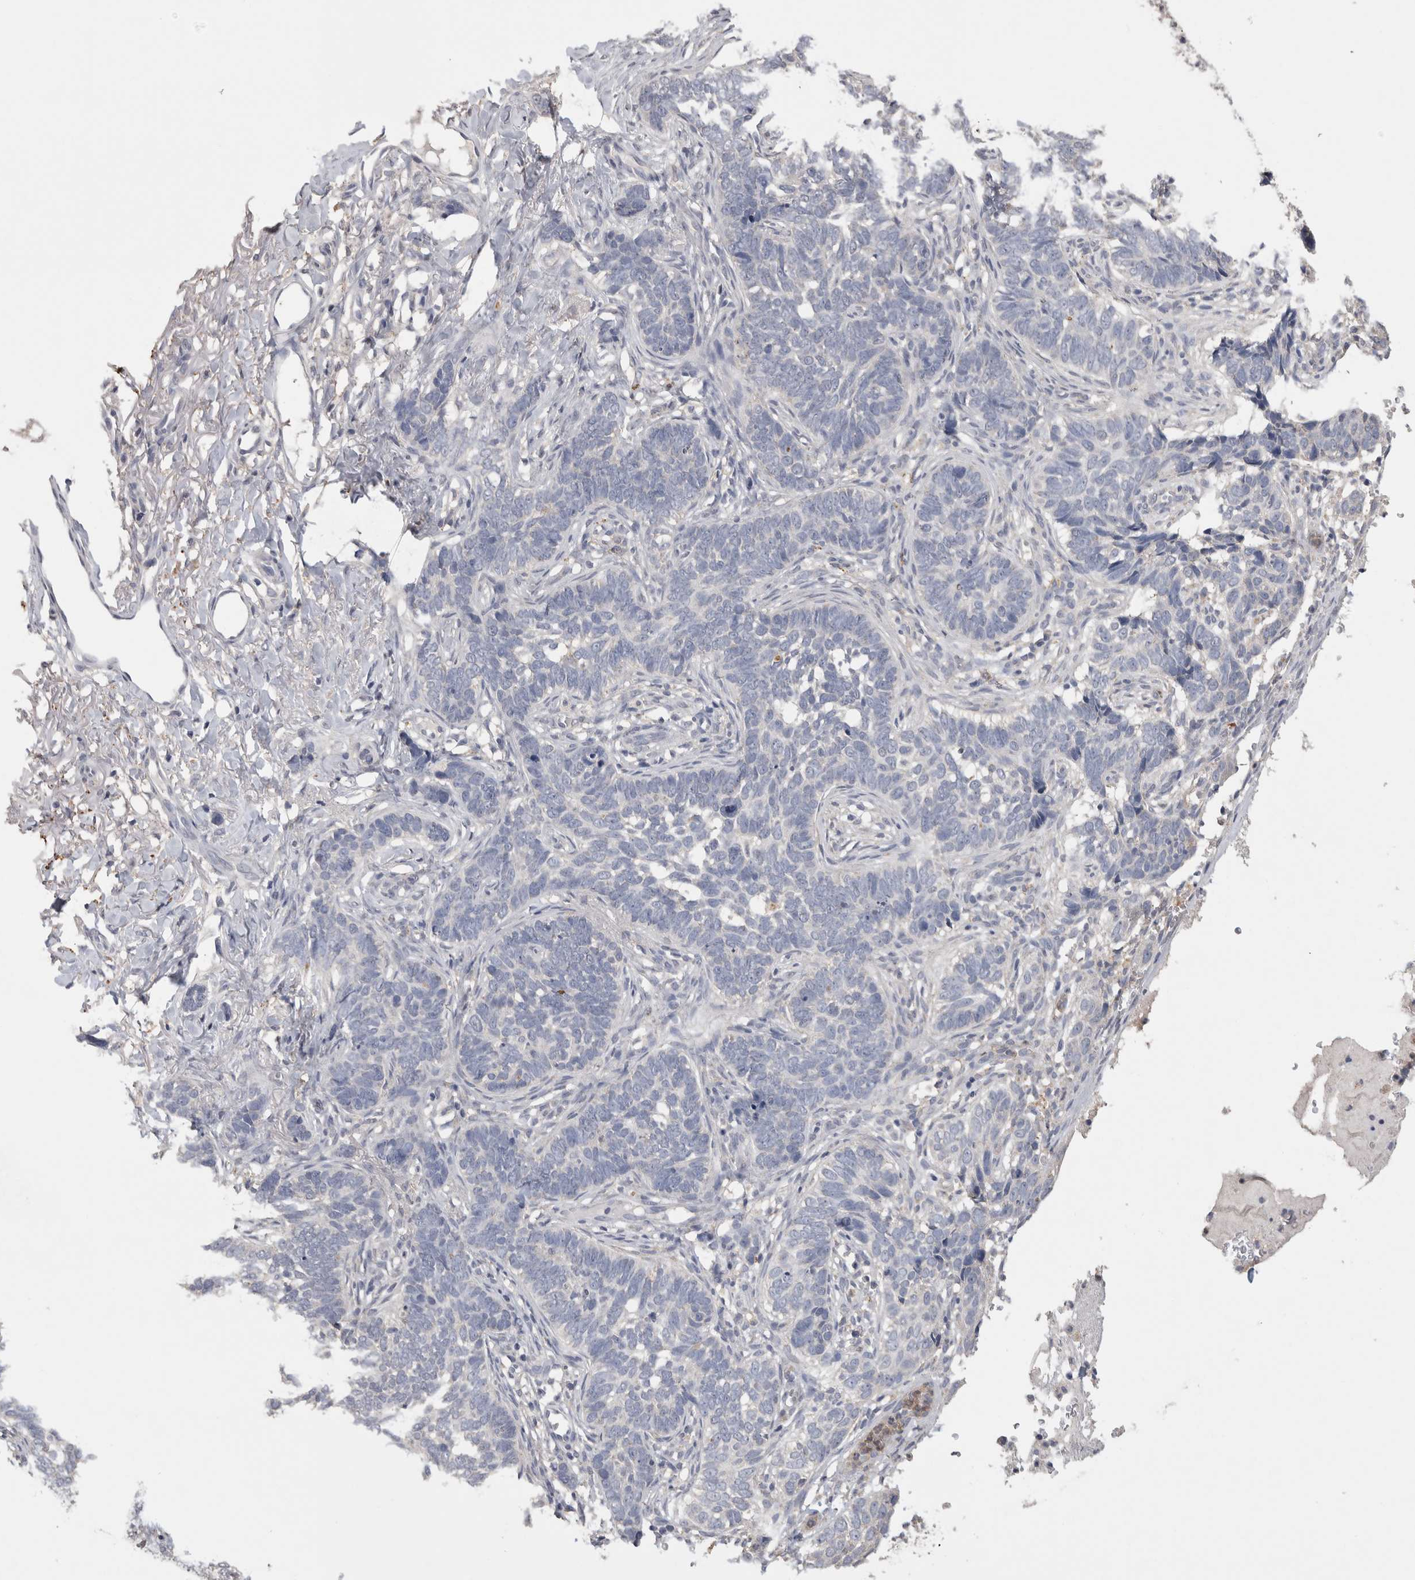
{"staining": {"intensity": "negative", "quantity": "none", "location": "none"}, "tissue": "skin cancer", "cell_type": "Tumor cells", "image_type": "cancer", "snomed": [{"axis": "morphology", "description": "Normal tissue, NOS"}, {"axis": "morphology", "description": "Basal cell carcinoma"}, {"axis": "topography", "description": "Skin"}], "caption": "Image shows no significant protein positivity in tumor cells of skin basal cell carcinoma.", "gene": "CNTFR", "patient": {"sex": "male", "age": 77}}